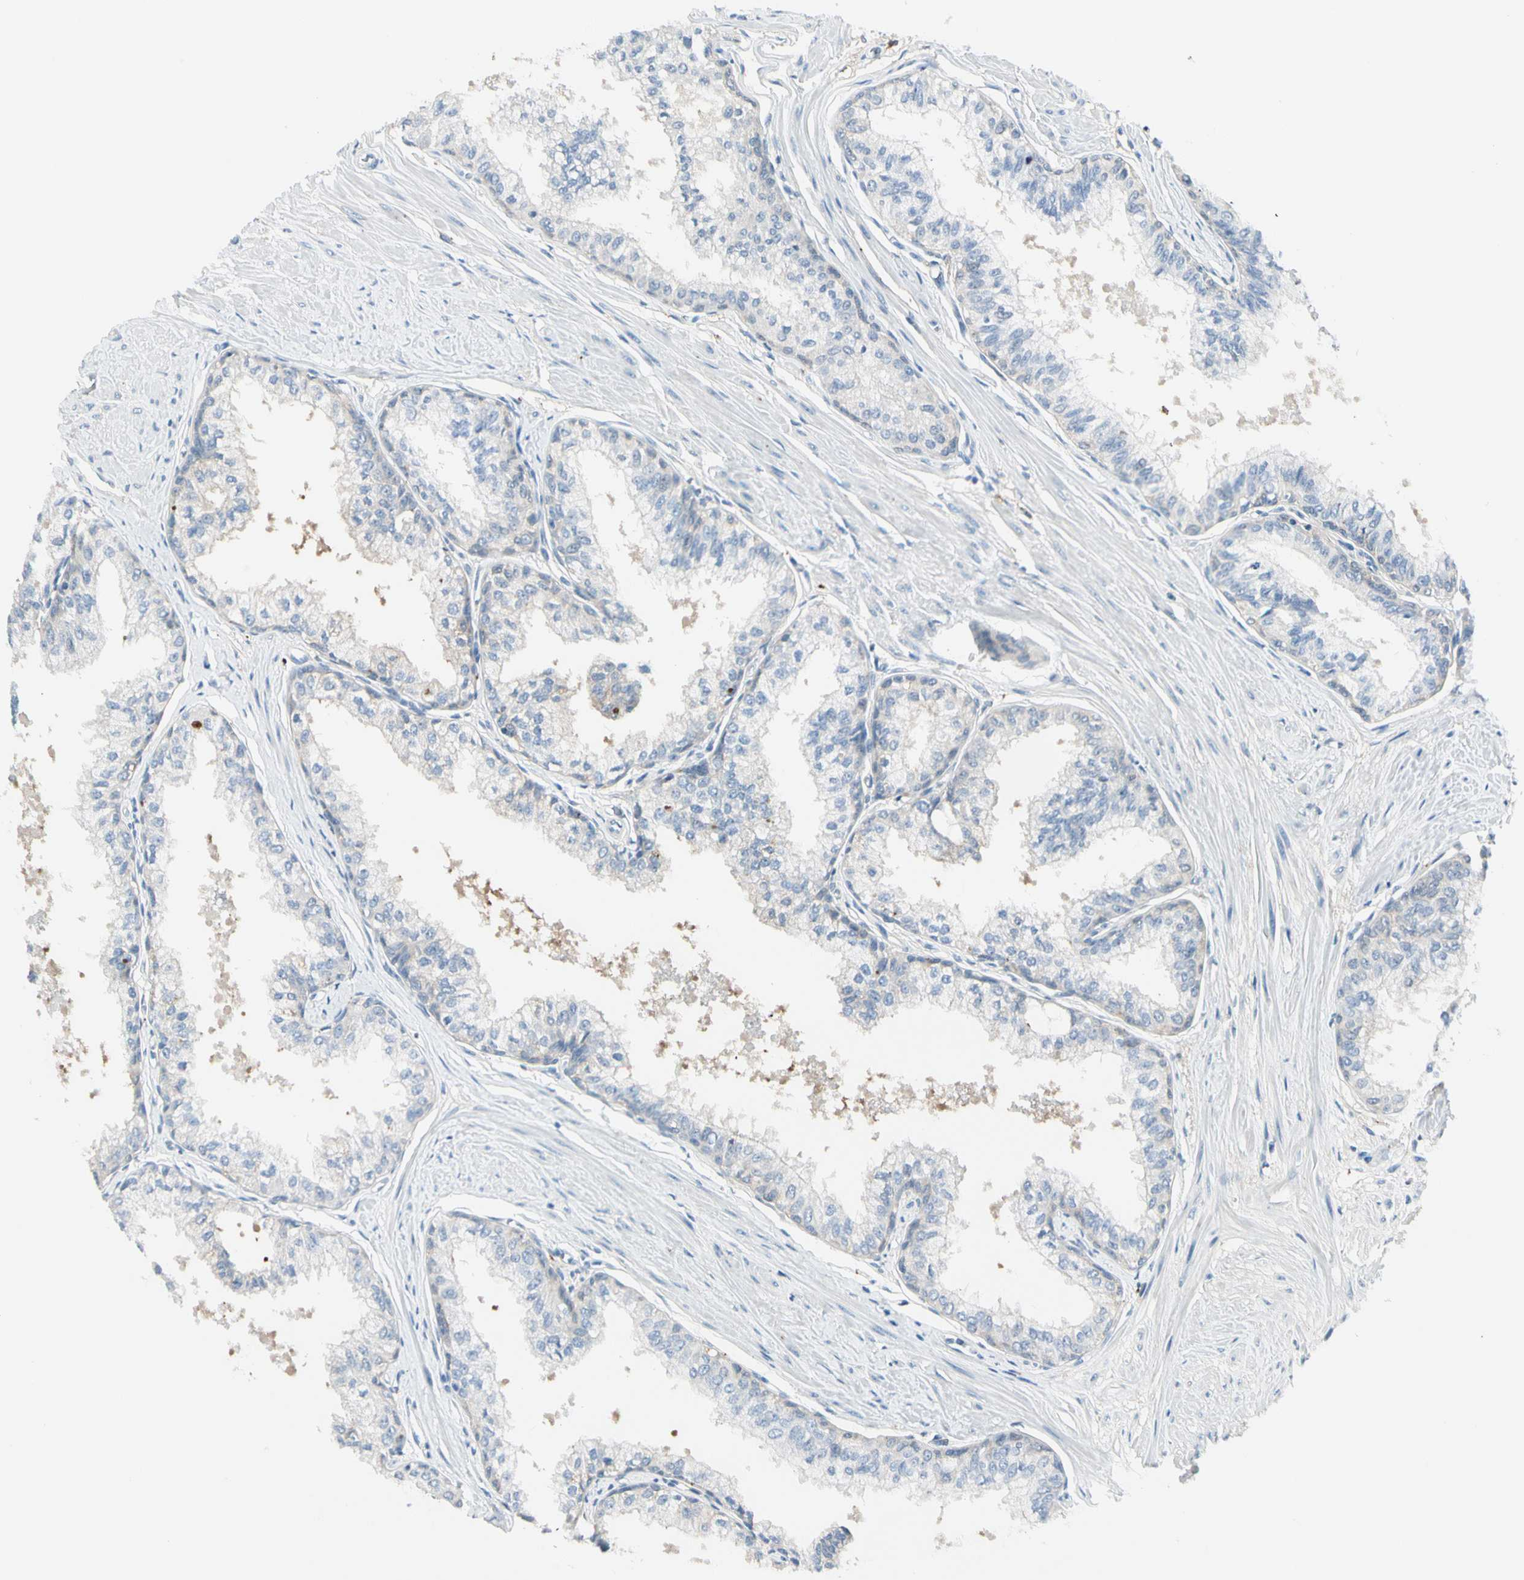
{"staining": {"intensity": "weak", "quantity": "<25%", "location": "cytoplasmic/membranous"}, "tissue": "prostate", "cell_type": "Glandular cells", "image_type": "normal", "snomed": [{"axis": "morphology", "description": "Normal tissue, NOS"}, {"axis": "topography", "description": "Prostate"}, {"axis": "topography", "description": "Seminal veicle"}], "caption": "DAB (3,3'-diaminobenzidine) immunohistochemical staining of normal prostate displays no significant positivity in glandular cells.", "gene": "PEBP1", "patient": {"sex": "male", "age": 60}}